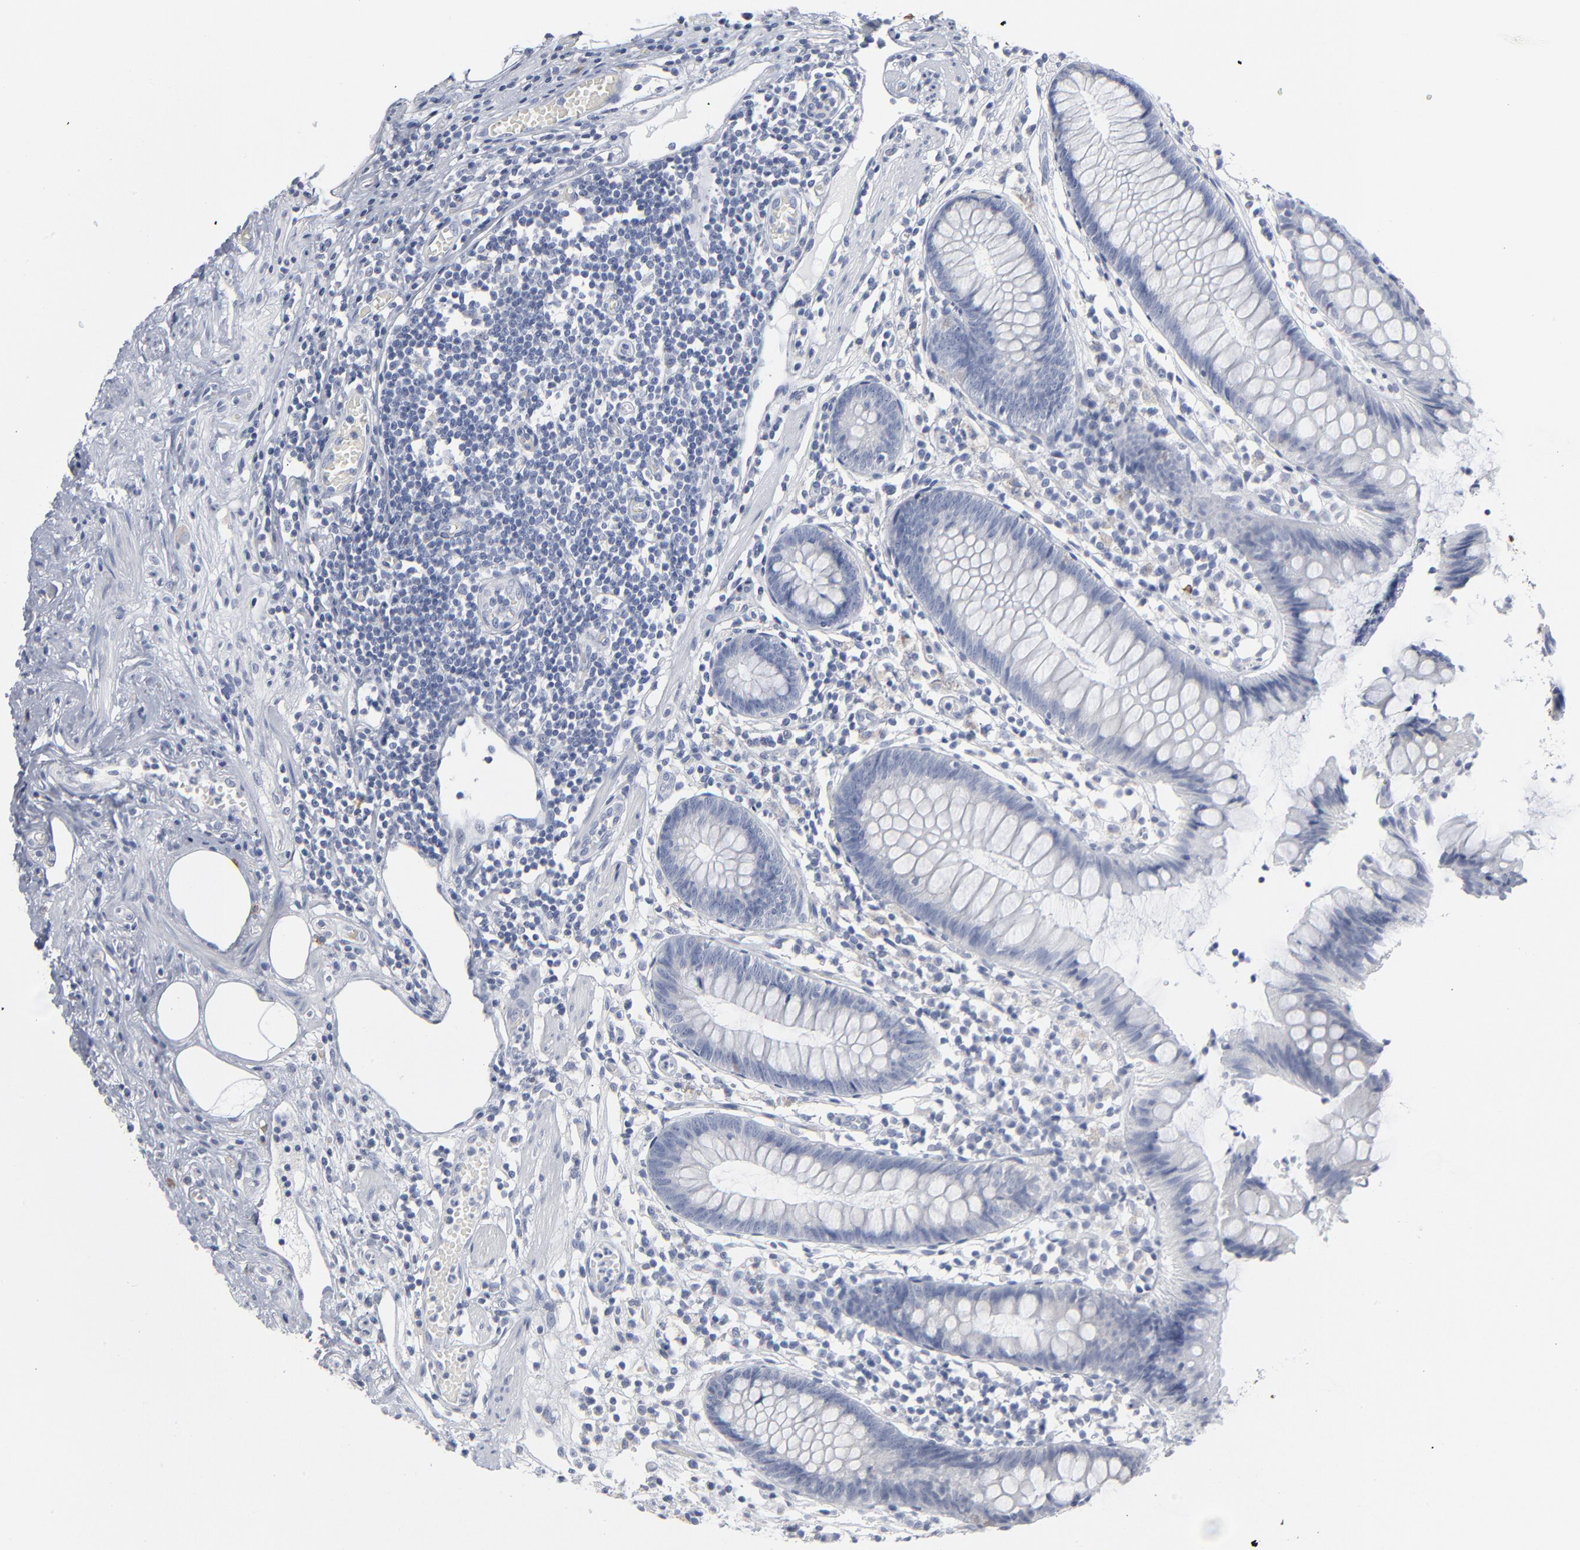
{"staining": {"intensity": "negative", "quantity": "none", "location": "none"}, "tissue": "appendix", "cell_type": "Glandular cells", "image_type": "normal", "snomed": [{"axis": "morphology", "description": "Normal tissue, NOS"}, {"axis": "topography", "description": "Appendix"}], "caption": "DAB (3,3'-diaminobenzidine) immunohistochemical staining of normal appendix reveals no significant positivity in glandular cells. (DAB (3,3'-diaminobenzidine) immunohistochemistry (IHC) visualized using brightfield microscopy, high magnification).", "gene": "PAGE1", "patient": {"sex": "male", "age": 38}}